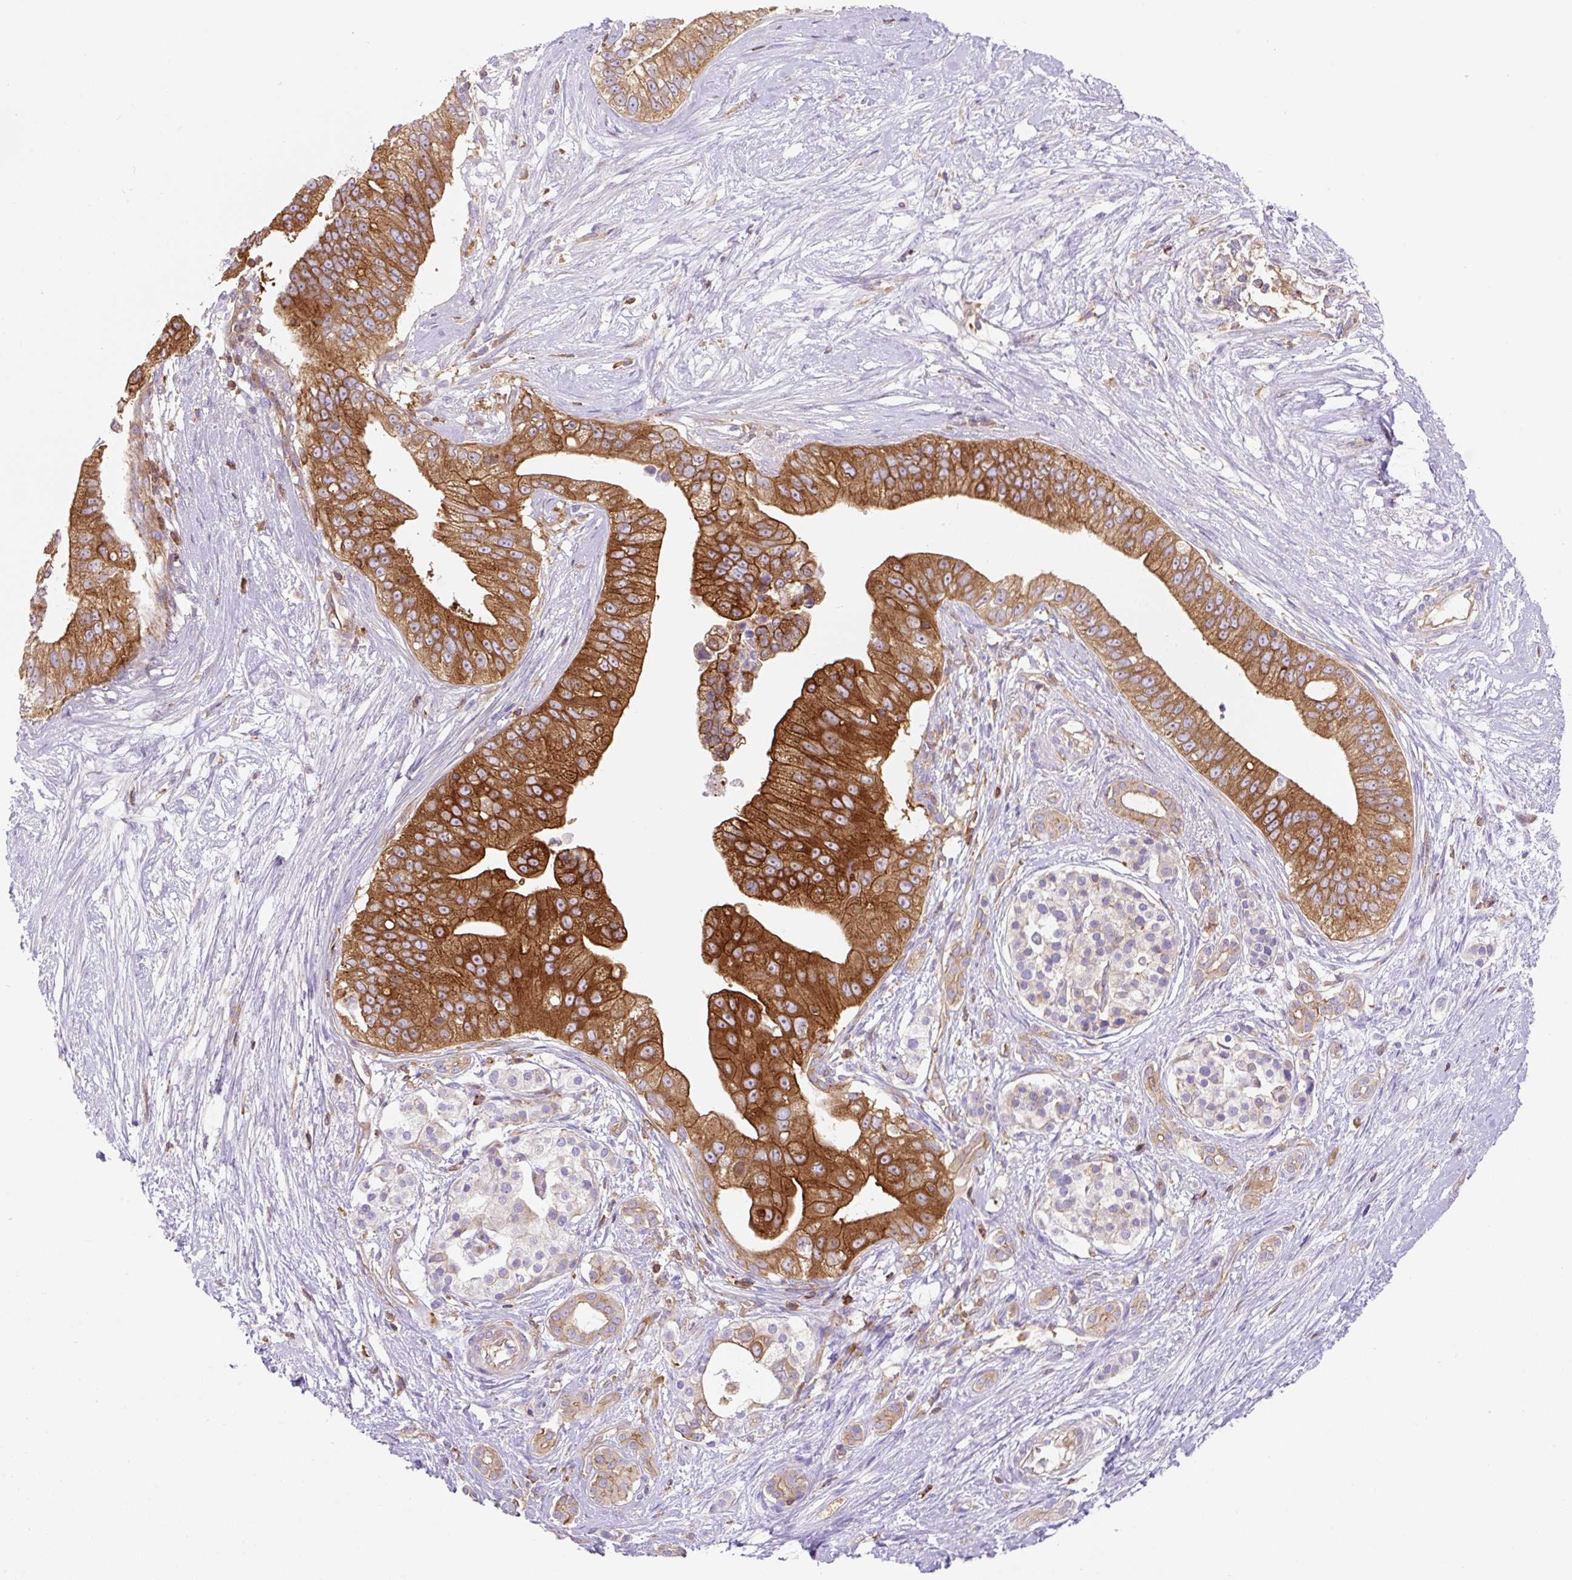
{"staining": {"intensity": "strong", "quantity": ">75%", "location": "cytoplasmic/membranous"}, "tissue": "pancreatic cancer", "cell_type": "Tumor cells", "image_type": "cancer", "snomed": [{"axis": "morphology", "description": "Adenocarcinoma, NOS"}, {"axis": "topography", "description": "Pancreas"}], "caption": "Pancreatic cancer (adenocarcinoma) was stained to show a protein in brown. There is high levels of strong cytoplasmic/membranous expression in approximately >75% of tumor cells. Nuclei are stained in blue.", "gene": "DNM2", "patient": {"sex": "male", "age": 70}}